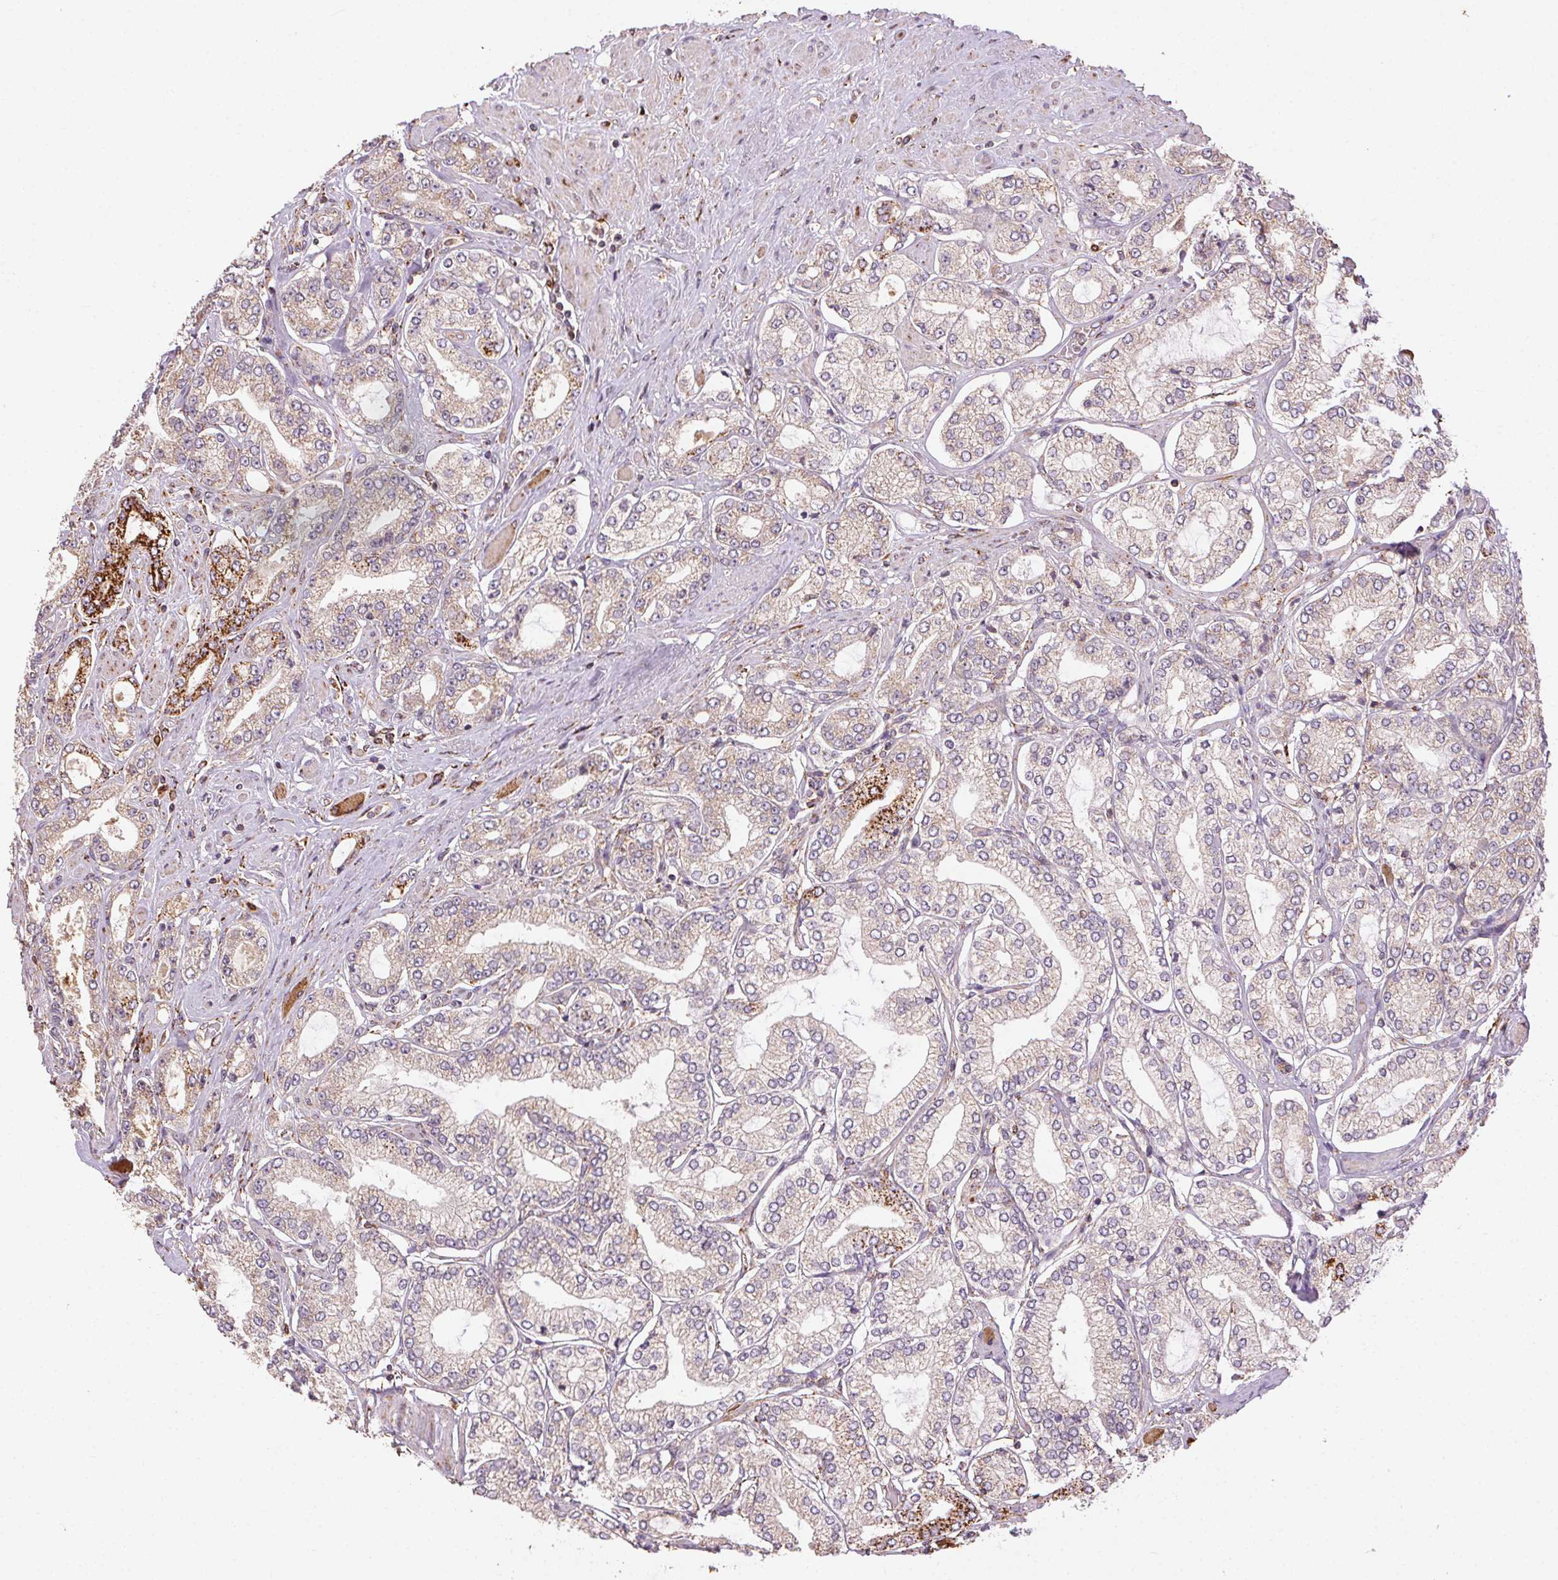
{"staining": {"intensity": "moderate", "quantity": "<25%", "location": "cytoplasmic/membranous"}, "tissue": "prostate cancer", "cell_type": "Tumor cells", "image_type": "cancer", "snomed": [{"axis": "morphology", "description": "Adenocarcinoma, High grade"}, {"axis": "topography", "description": "Prostate"}], "caption": "Immunohistochemical staining of prostate high-grade adenocarcinoma reveals moderate cytoplasmic/membranous protein expression in approximately <25% of tumor cells.", "gene": "FNBP1L", "patient": {"sex": "male", "age": 68}}